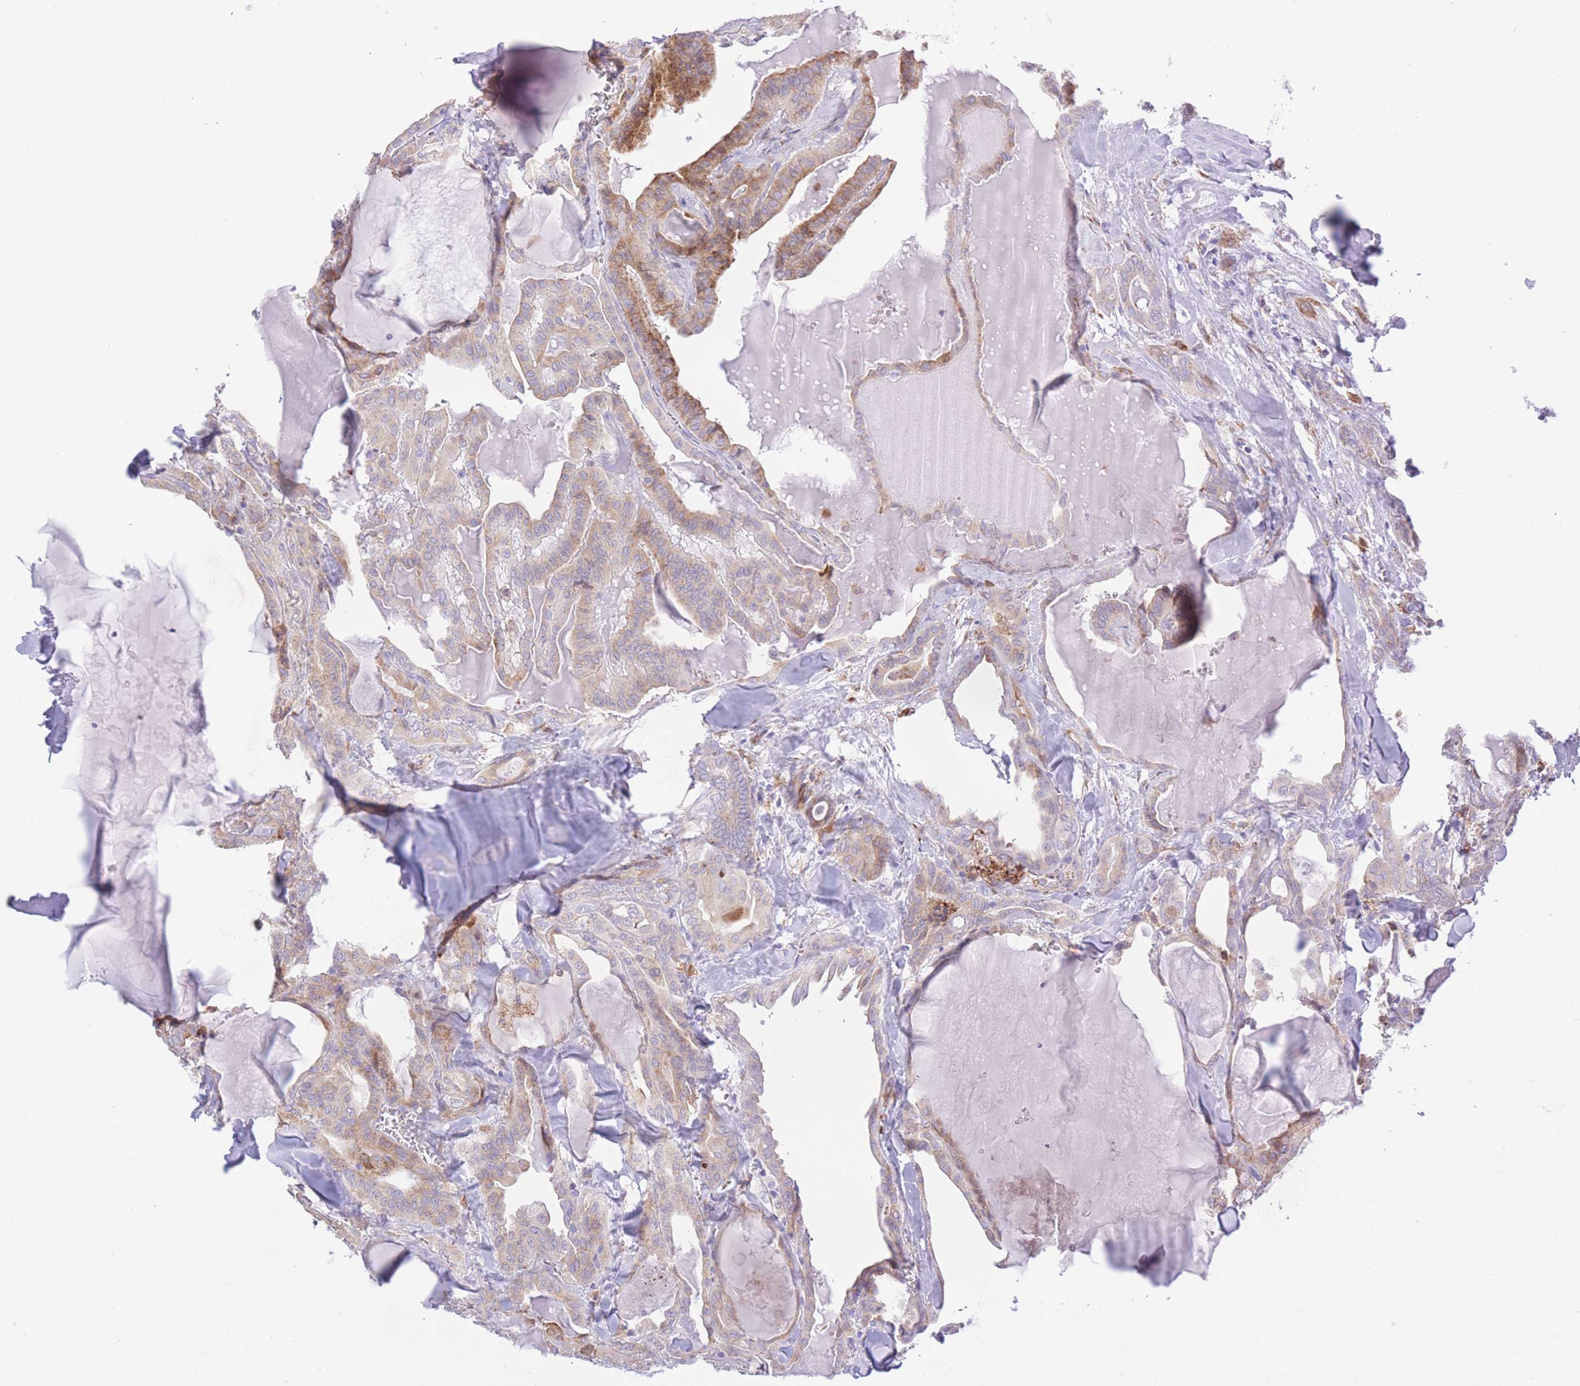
{"staining": {"intensity": "weak", "quantity": ">75%", "location": "cytoplasmic/membranous"}, "tissue": "thyroid cancer", "cell_type": "Tumor cells", "image_type": "cancer", "snomed": [{"axis": "morphology", "description": "Papillary adenocarcinoma, NOS"}, {"axis": "topography", "description": "Thyroid gland"}], "caption": "High-power microscopy captured an immunohistochemistry (IHC) photomicrograph of thyroid cancer, revealing weak cytoplasmic/membranous positivity in approximately >75% of tumor cells.", "gene": "MYDGF", "patient": {"sex": "male", "age": 52}}